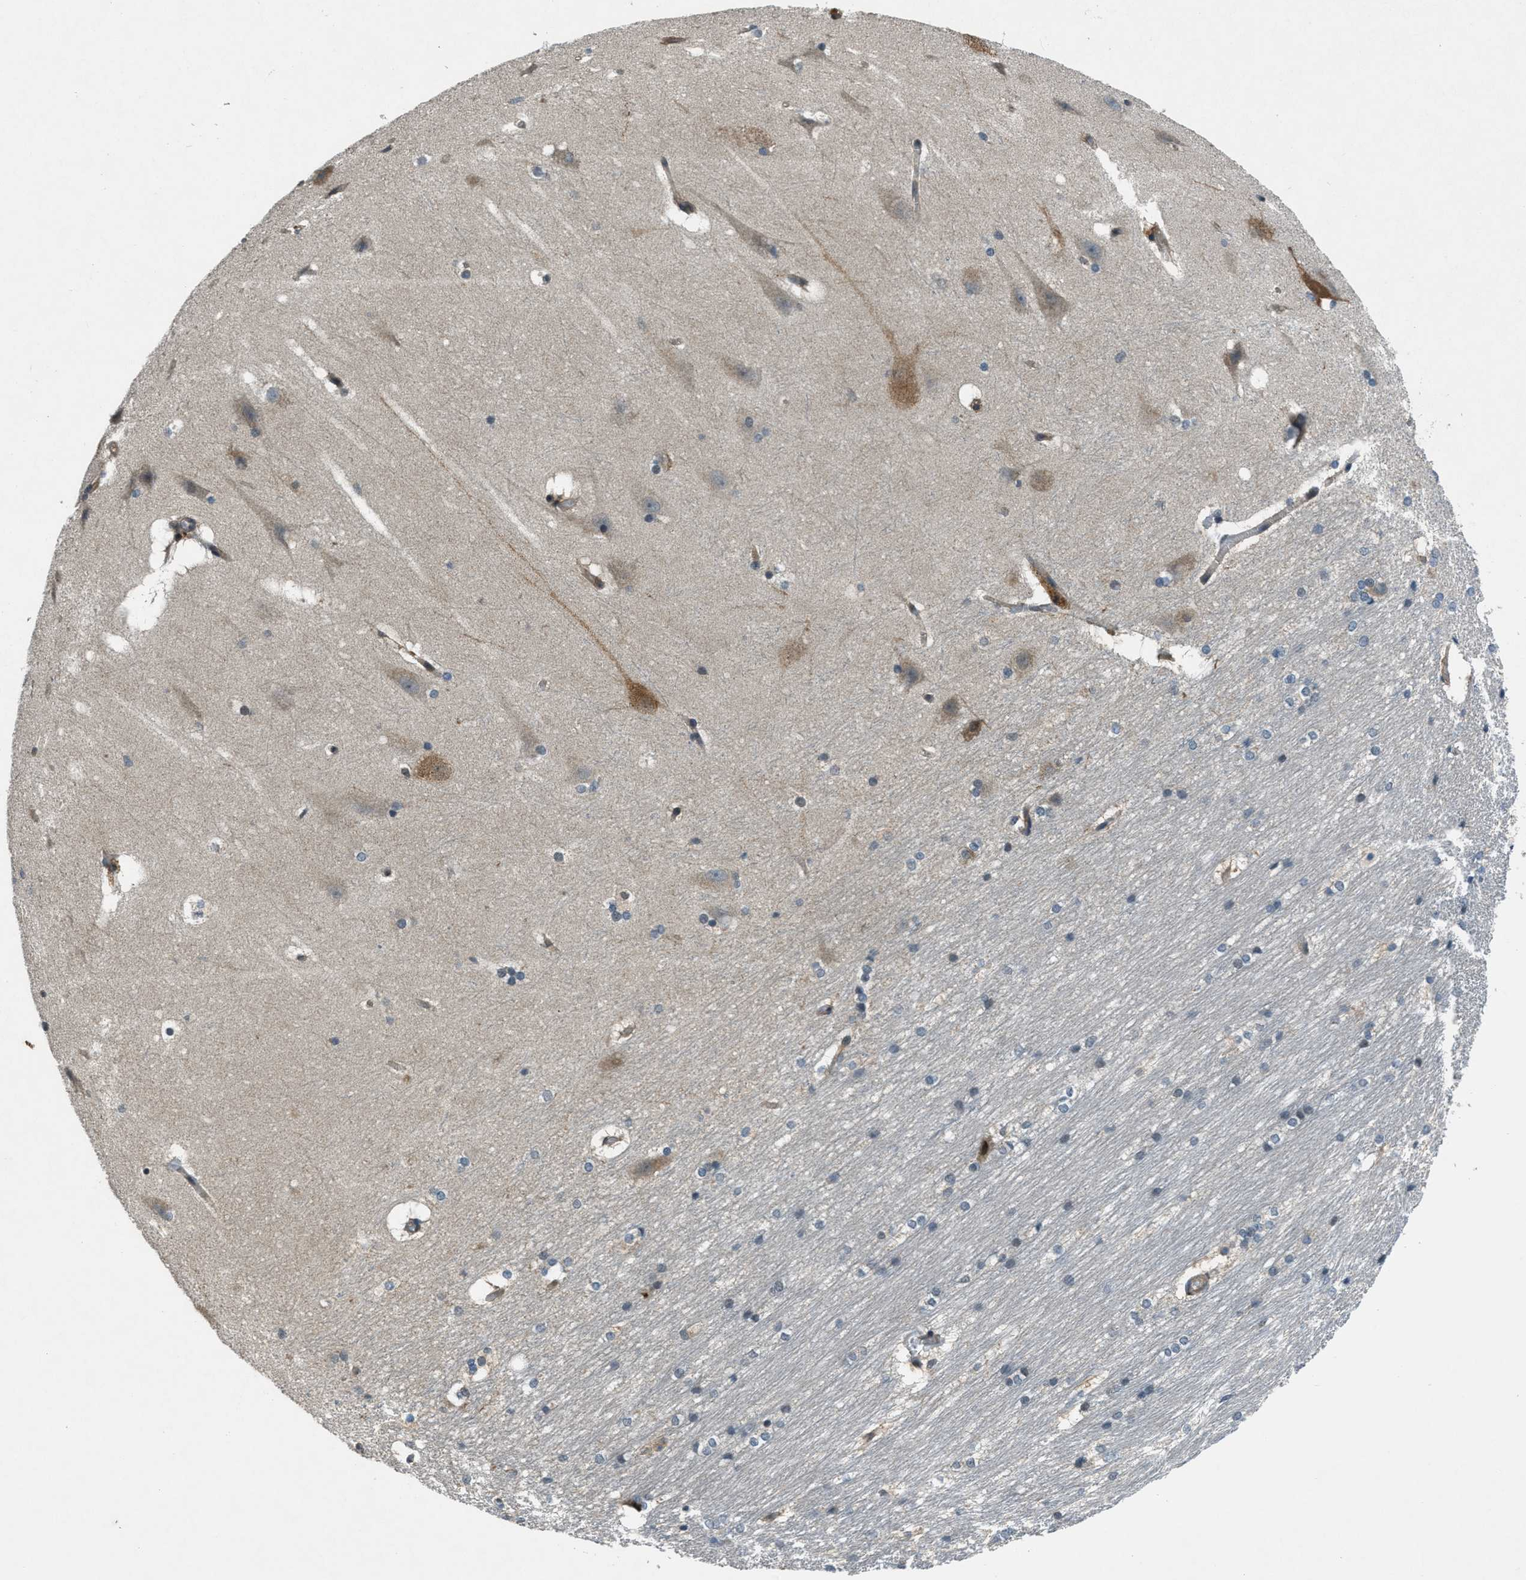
{"staining": {"intensity": "strong", "quantity": "<25%", "location": "nuclear"}, "tissue": "hippocampus", "cell_type": "Glial cells", "image_type": "normal", "snomed": [{"axis": "morphology", "description": "Normal tissue, NOS"}, {"axis": "topography", "description": "Hippocampus"}], "caption": "DAB immunohistochemical staining of unremarkable hippocampus reveals strong nuclear protein positivity in about <25% of glial cells.", "gene": "DUSP6", "patient": {"sex": "female", "age": 19}}